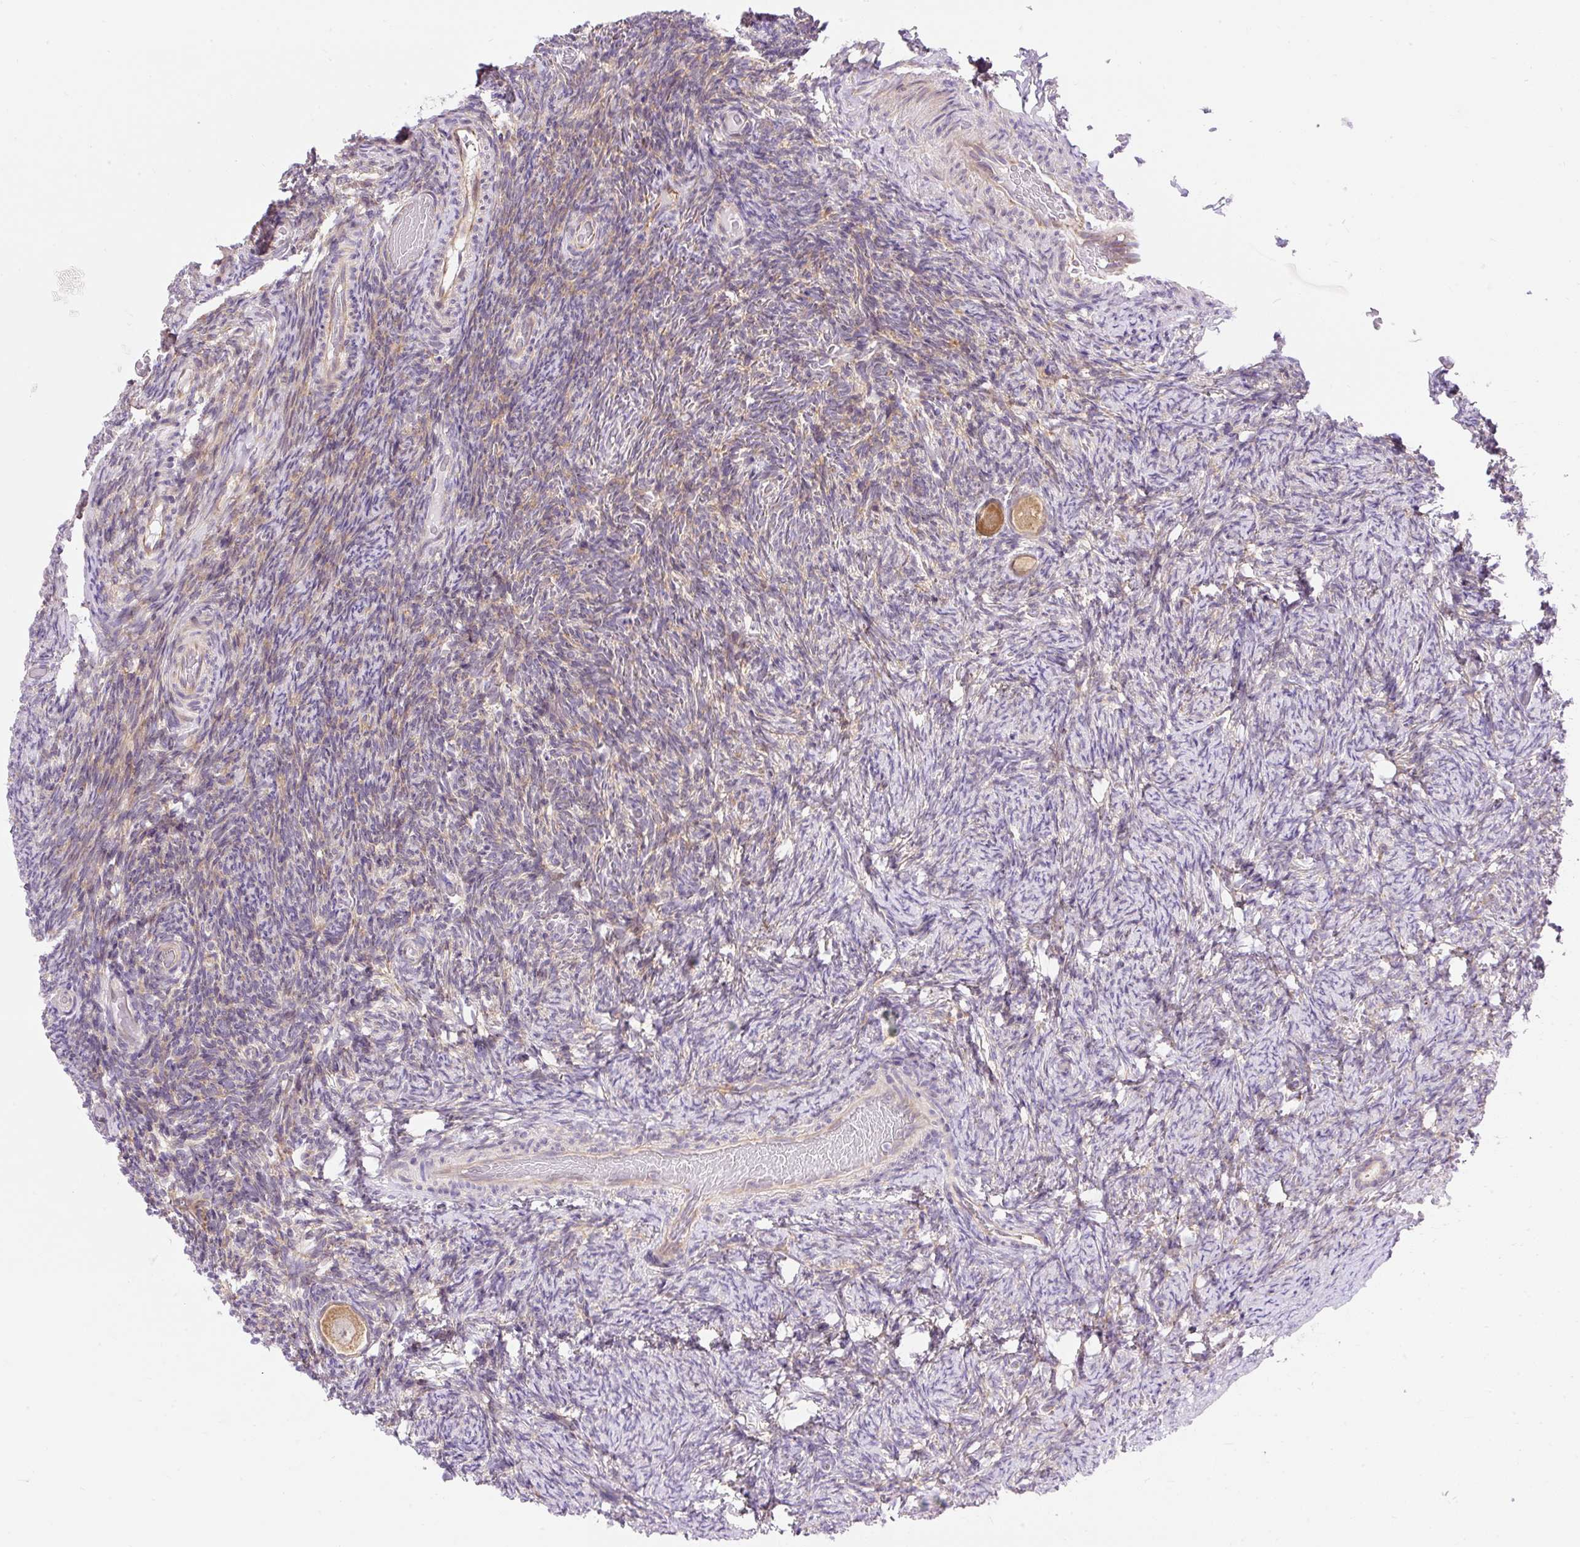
{"staining": {"intensity": "moderate", "quantity": ">75%", "location": "cytoplasmic/membranous"}, "tissue": "ovary", "cell_type": "Follicle cells", "image_type": "normal", "snomed": [{"axis": "morphology", "description": "Normal tissue, NOS"}, {"axis": "topography", "description": "Ovary"}], "caption": "Follicle cells show moderate cytoplasmic/membranous positivity in approximately >75% of cells in normal ovary. (DAB IHC, brown staining for protein, blue staining for nuclei).", "gene": "GPR45", "patient": {"sex": "female", "age": 34}}